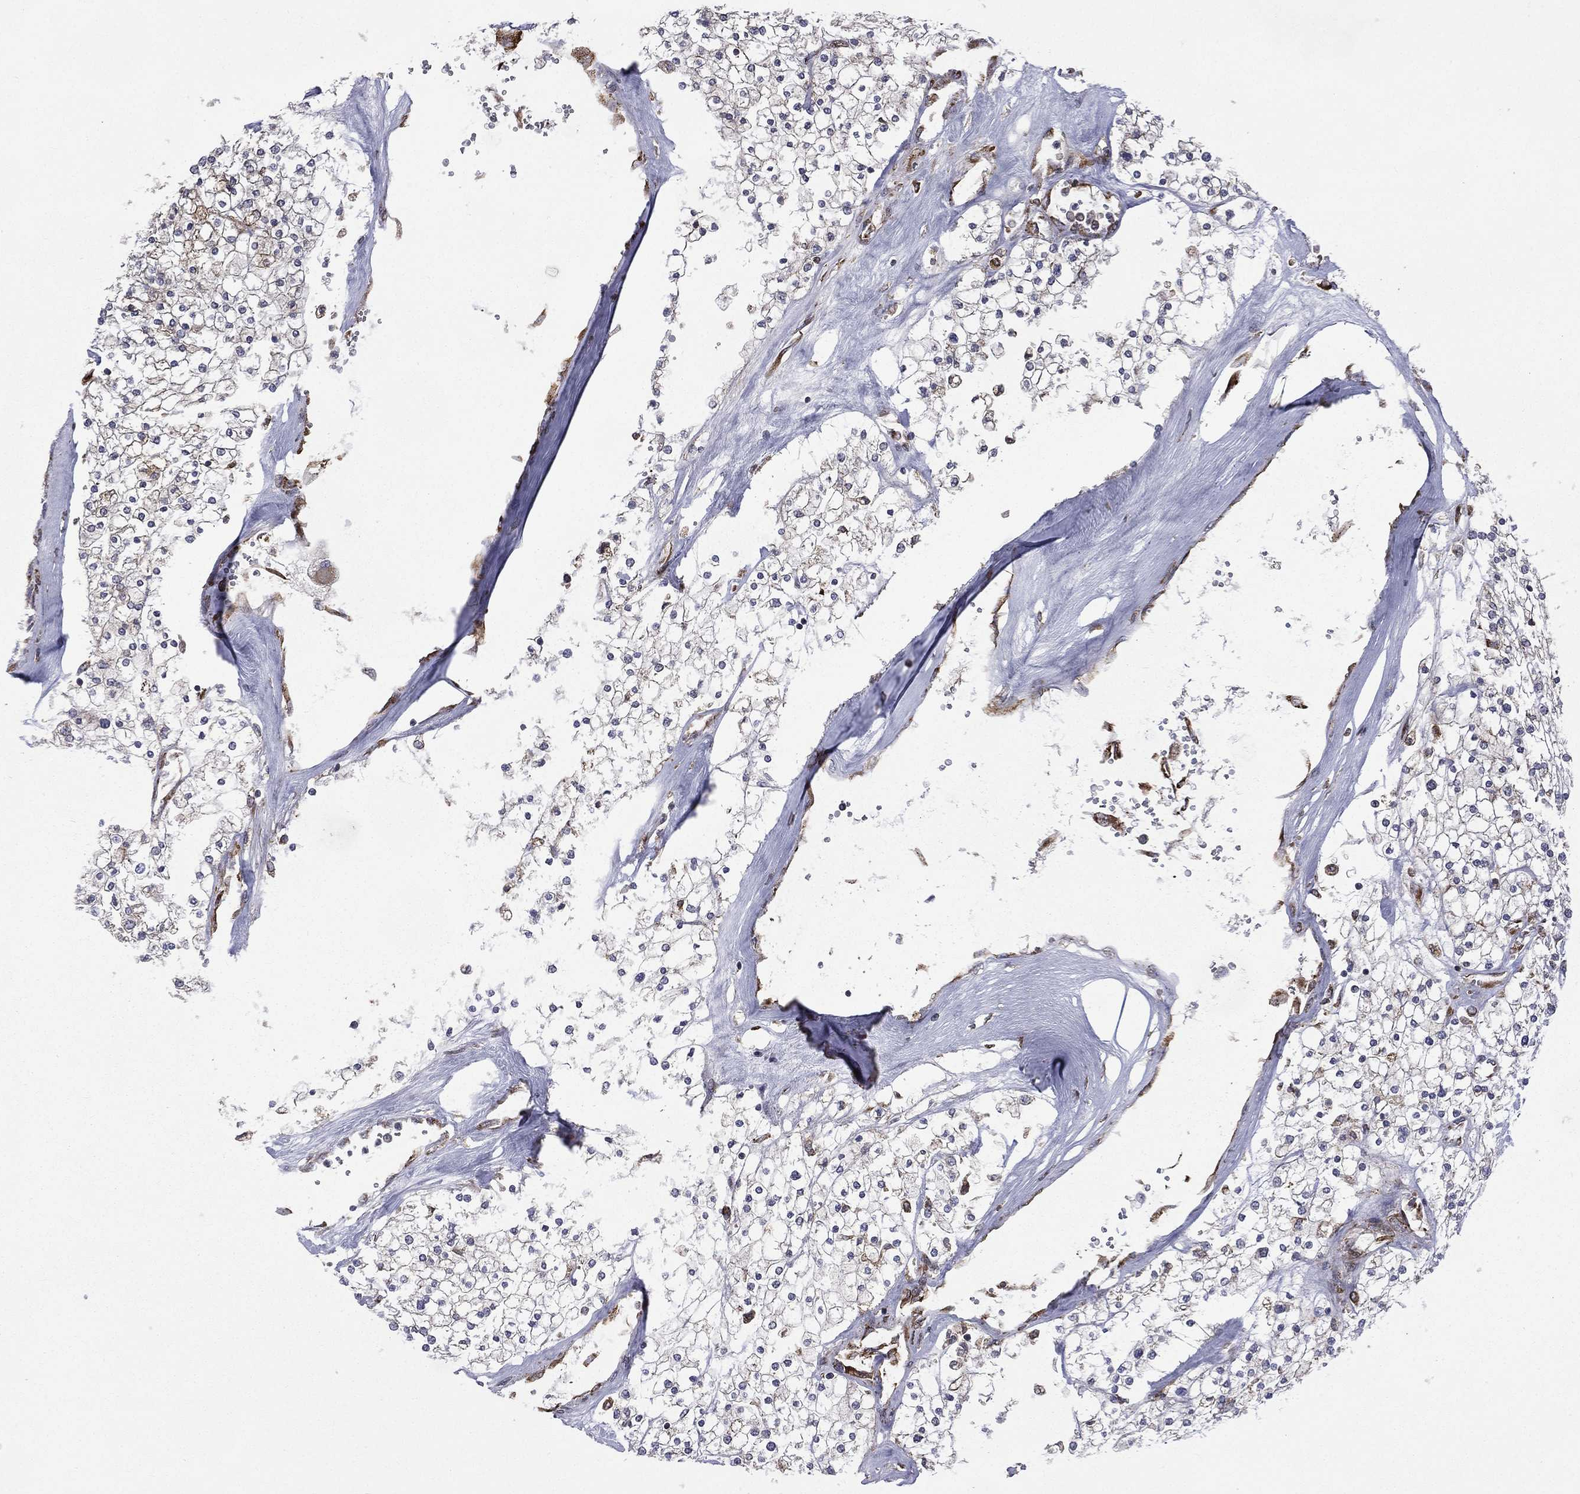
{"staining": {"intensity": "negative", "quantity": "none", "location": "none"}, "tissue": "renal cancer", "cell_type": "Tumor cells", "image_type": "cancer", "snomed": [{"axis": "morphology", "description": "Adenocarcinoma, NOS"}, {"axis": "topography", "description": "Kidney"}], "caption": "Immunohistochemistry (IHC) micrograph of neoplastic tissue: renal adenocarcinoma stained with DAB (3,3'-diaminobenzidine) demonstrates no significant protein positivity in tumor cells.", "gene": "C20orf96", "patient": {"sex": "male", "age": 80}}